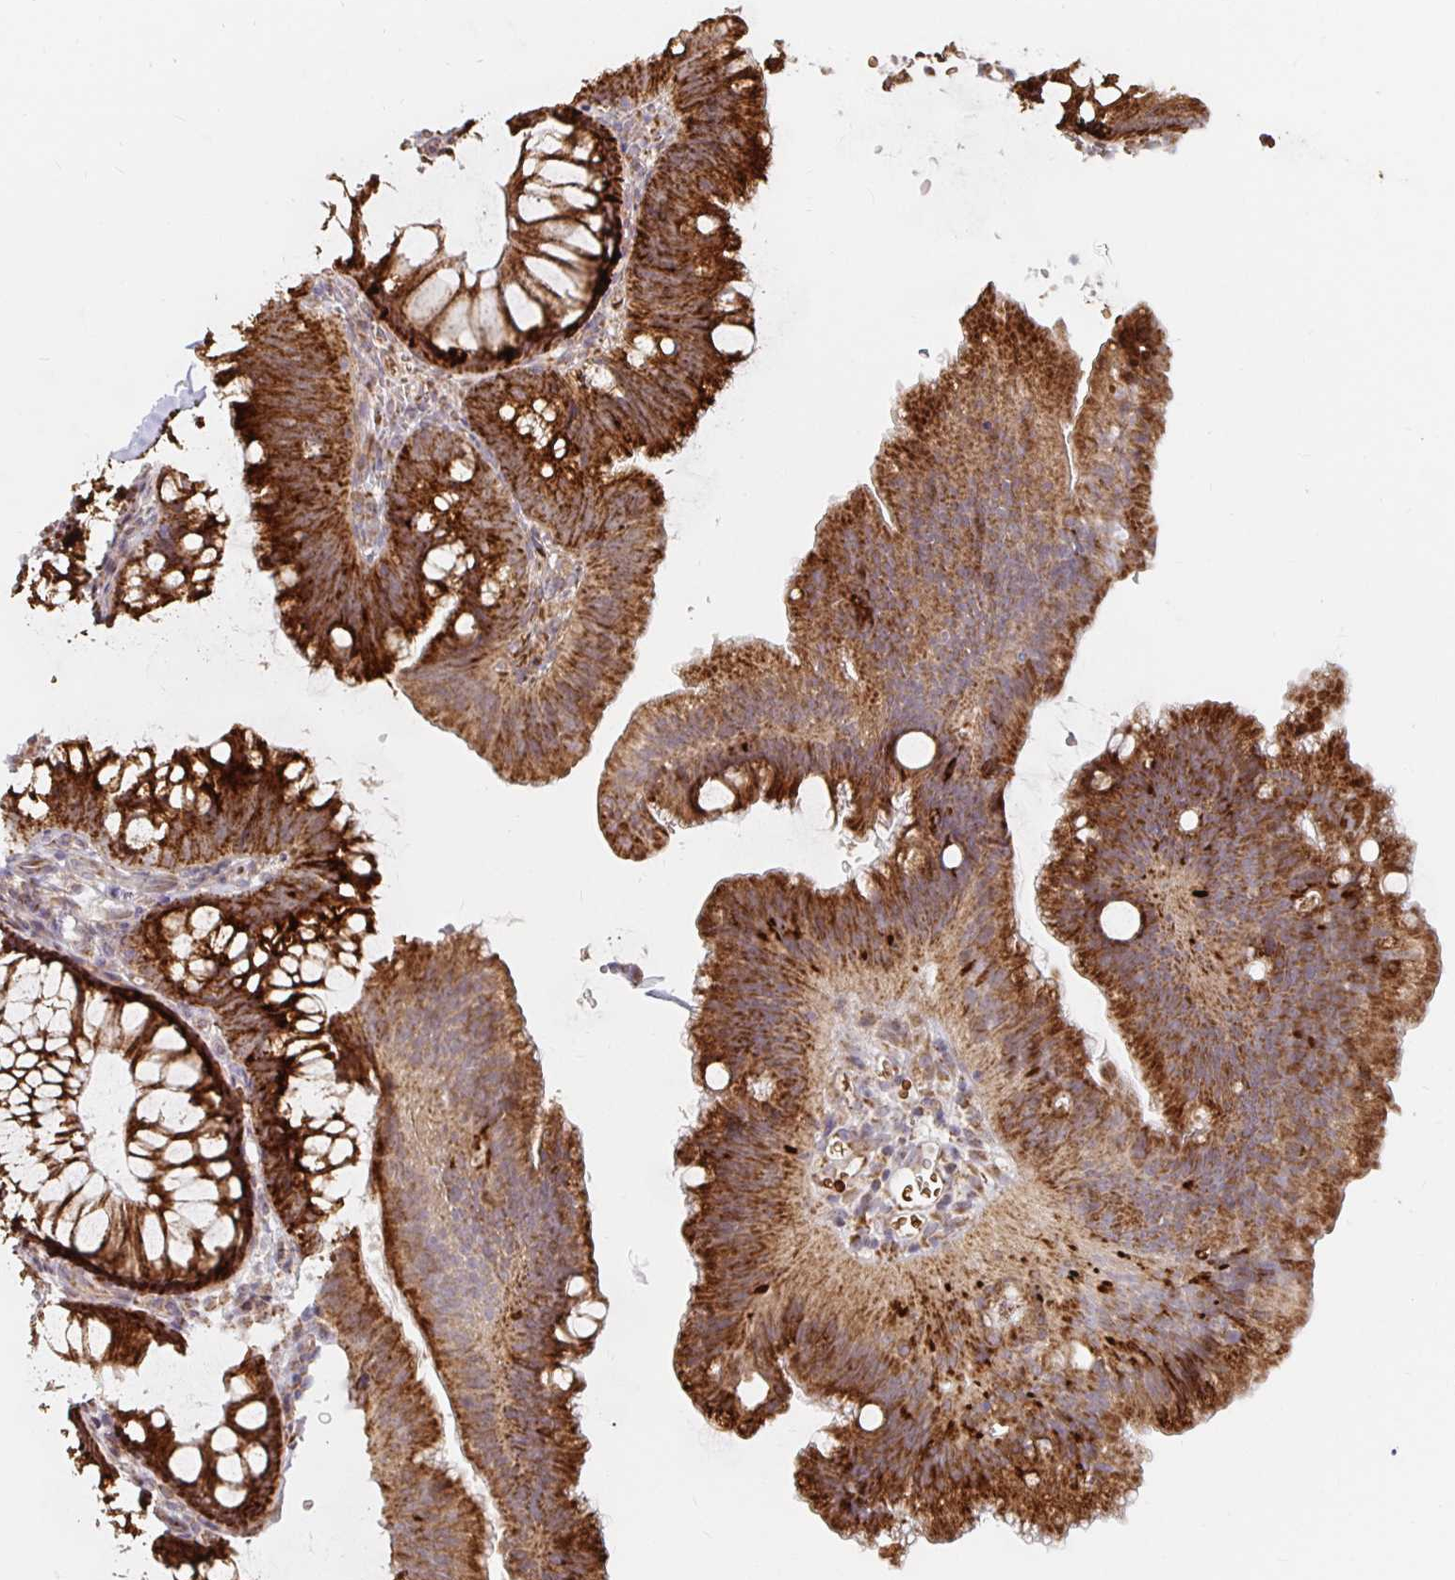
{"staining": {"intensity": "weak", "quantity": "25%-75%", "location": "cytoplasmic/membranous"}, "tissue": "colon", "cell_type": "Endothelial cells", "image_type": "normal", "snomed": [{"axis": "morphology", "description": "Normal tissue, NOS"}, {"axis": "morphology", "description": "Adenoma, NOS"}, {"axis": "topography", "description": "Soft tissue"}, {"axis": "topography", "description": "Colon"}], "caption": "The immunohistochemical stain shows weak cytoplasmic/membranous expression in endothelial cells of normal colon. The staining is performed using DAB brown chromogen to label protein expression. The nuclei are counter-stained blue using hematoxylin.", "gene": "MRPL28", "patient": {"sex": "male", "age": 47}}